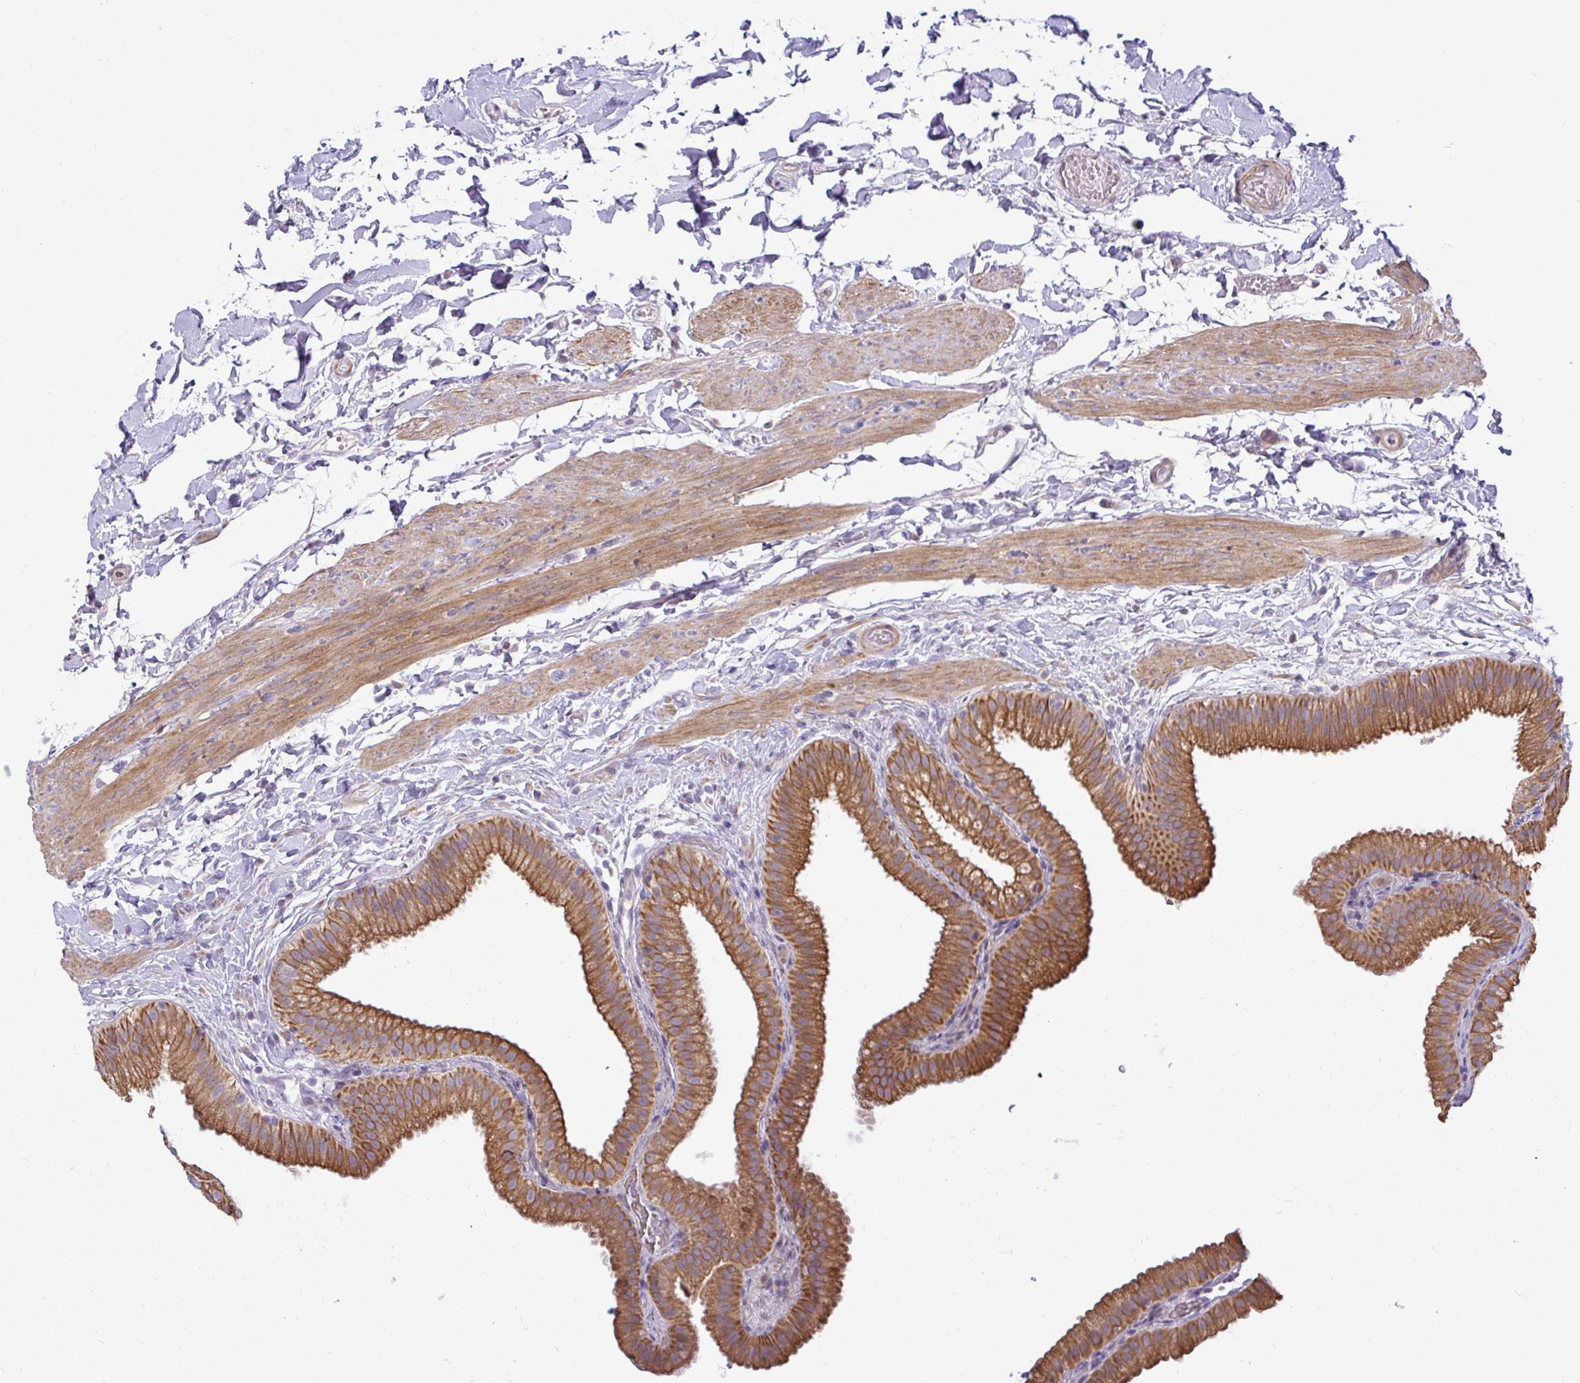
{"staining": {"intensity": "strong", "quantity": ">75%", "location": "cytoplasmic/membranous"}, "tissue": "gallbladder", "cell_type": "Glandular cells", "image_type": "normal", "snomed": [{"axis": "morphology", "description": "Normal tissue, NOS"}, {"axis": "topography", "description": "Gallbladder"}], "caption": "Approximately >75% of glandular cells in unremarkable human gallbladder exhibit strong cytoplasmic/membranous protein staining as visualized by brown immunohistochemical staining.", "gene": "STRIP1", "patient": {"sex": "female", "age": 63}}